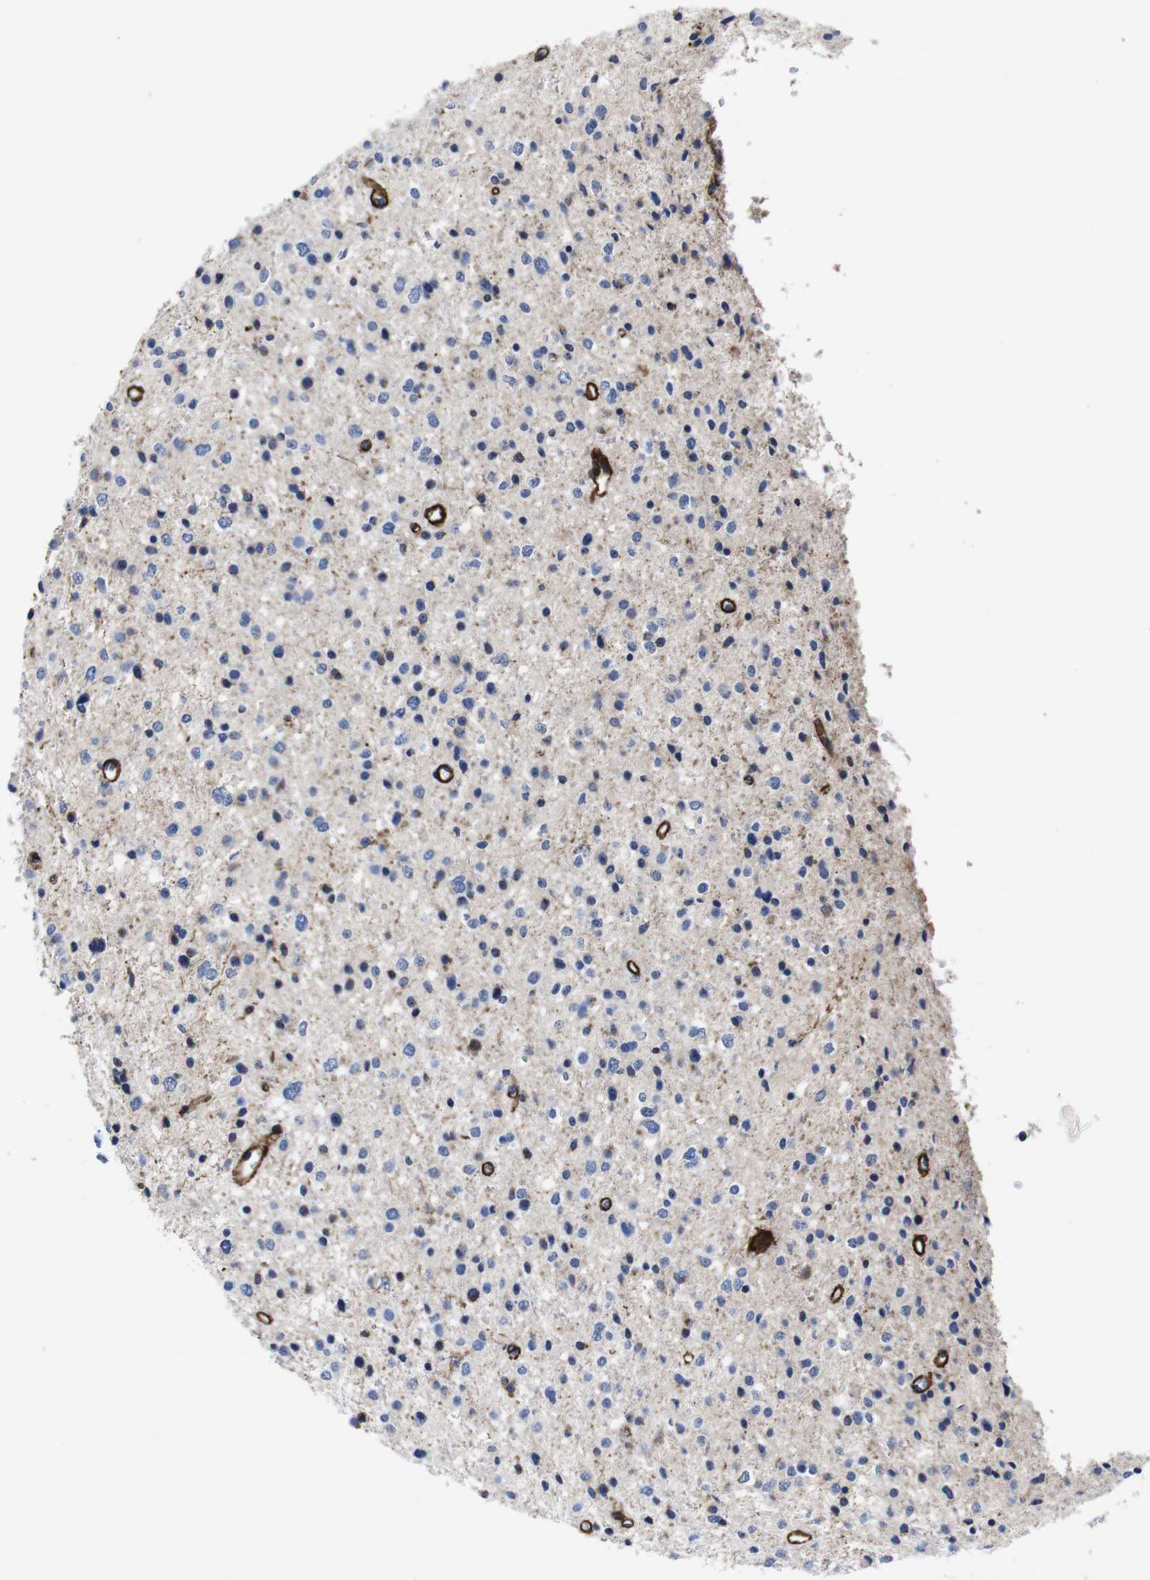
{"staining": {"intensity": "moderate", "quantity": "<25%", "location": "cytoplasmic/membranous"}, "tissue": "glioma", "cell_type": "Tumor cells", "image_type": "cancer", "snomed": [{"axis": "morphology", "description": "Glioma, malignant, Low grade"}, {"axis": "topography", "description": "Brain"}], "caption": "Immunohistochemical staining of human malignant glioma (low-grade) demonstrates moderate cytoplasmic/membranous protein staining in about <25% of tumor cells.", "gene": "WNT10A", "patient": {"sex": "female", "age": 37}}